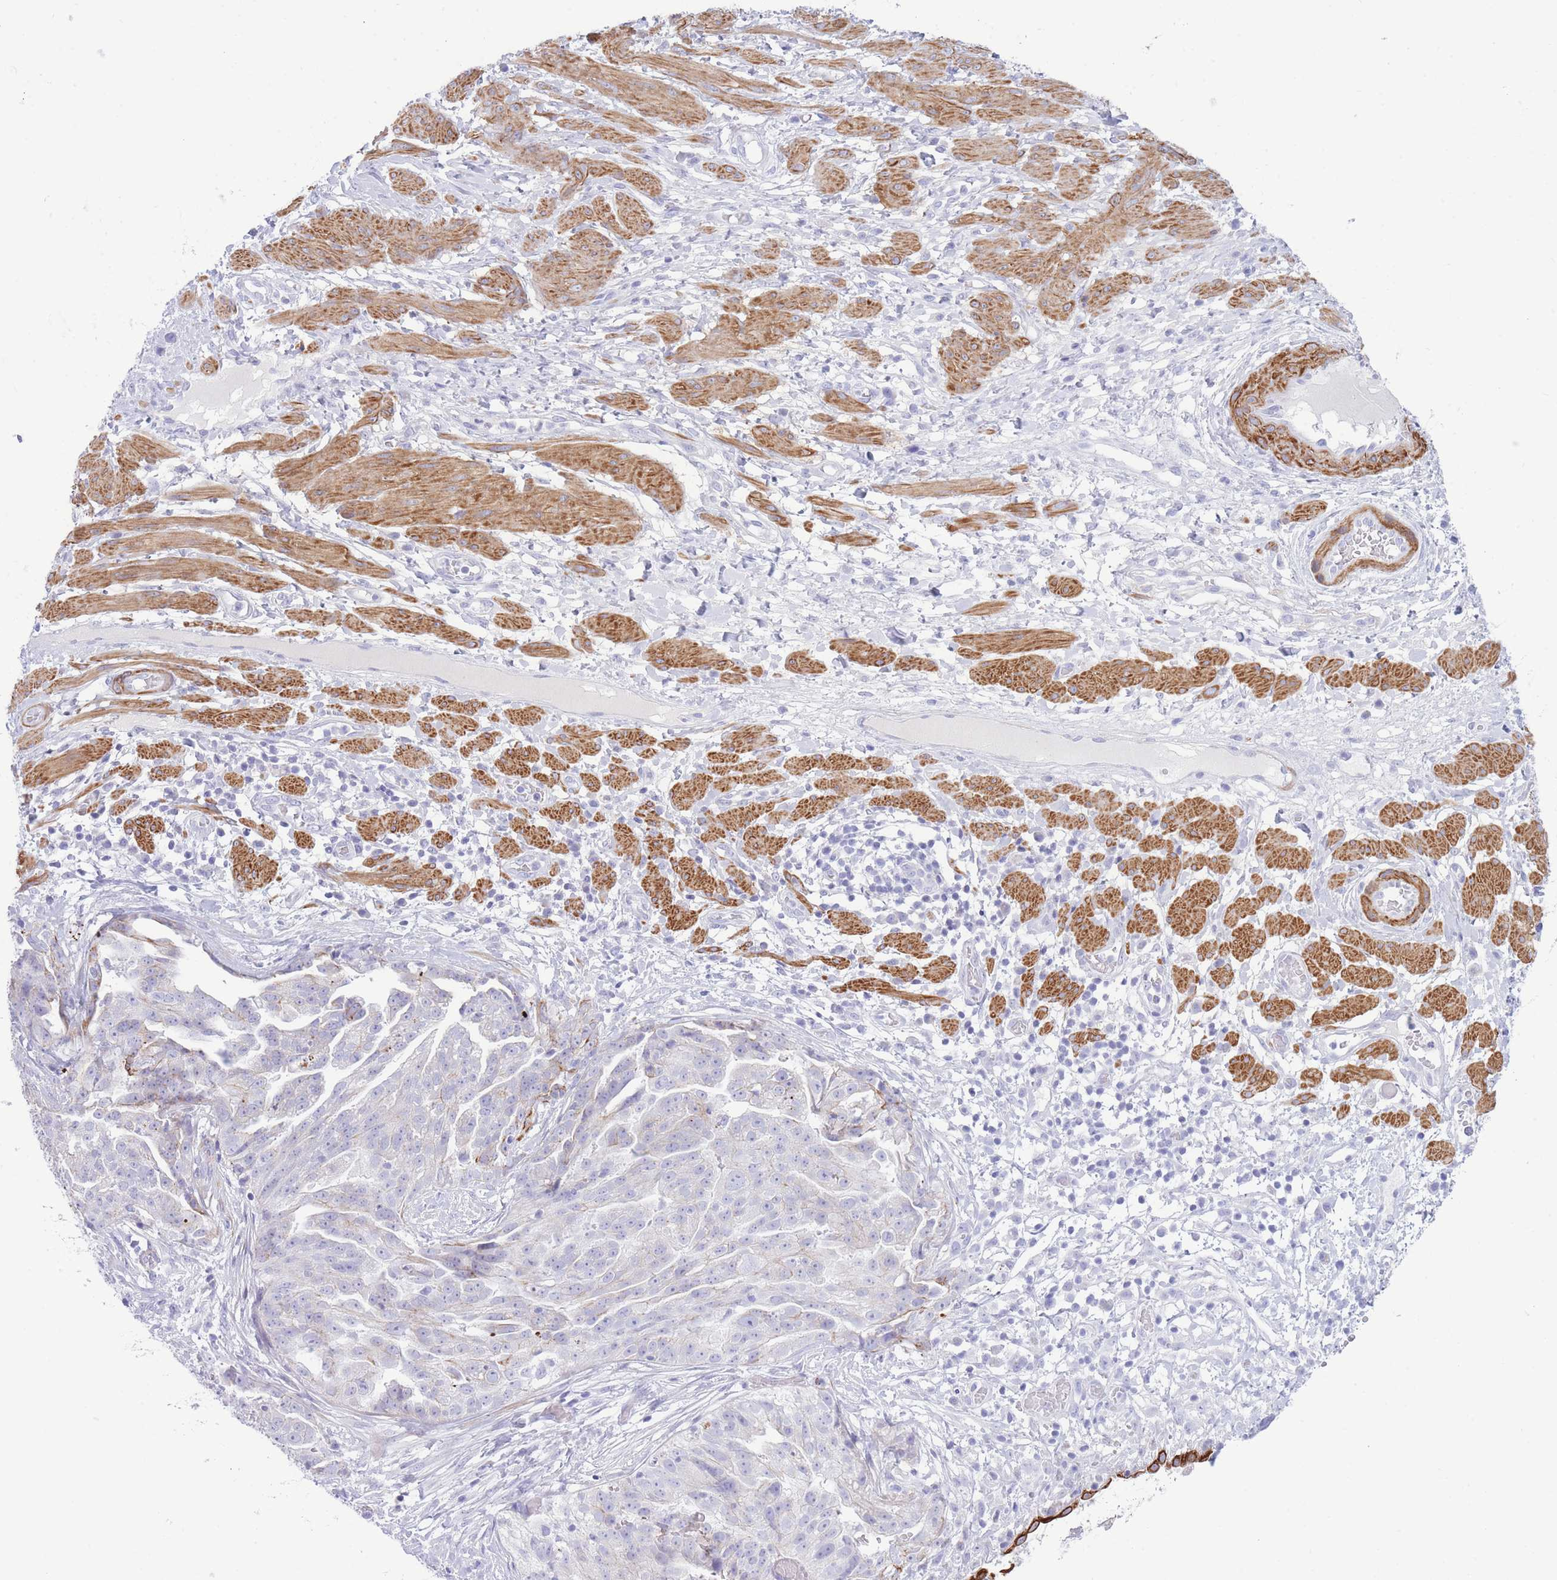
{"staining": {"intensity": "negative", "quantity": "none", "location": "none"}, "tissue": "ovarian cancer", "cell_type": "Tumor cells", "image_type": "cancer", "snomed": [{"axis": "morphology", "description": "Cystadenocarcinoma, serous, NOS"}, {"axis": "topography", "description": "Ovary"}], "caption": "High power microscopy image of an immunohistochemistry (IHC) image of serous cystadenocarcinoma (ovarian), revealing no significant staining in tumor cells.", "gene": "VWA8", "patient": {"sex": "female", "age": 58}}